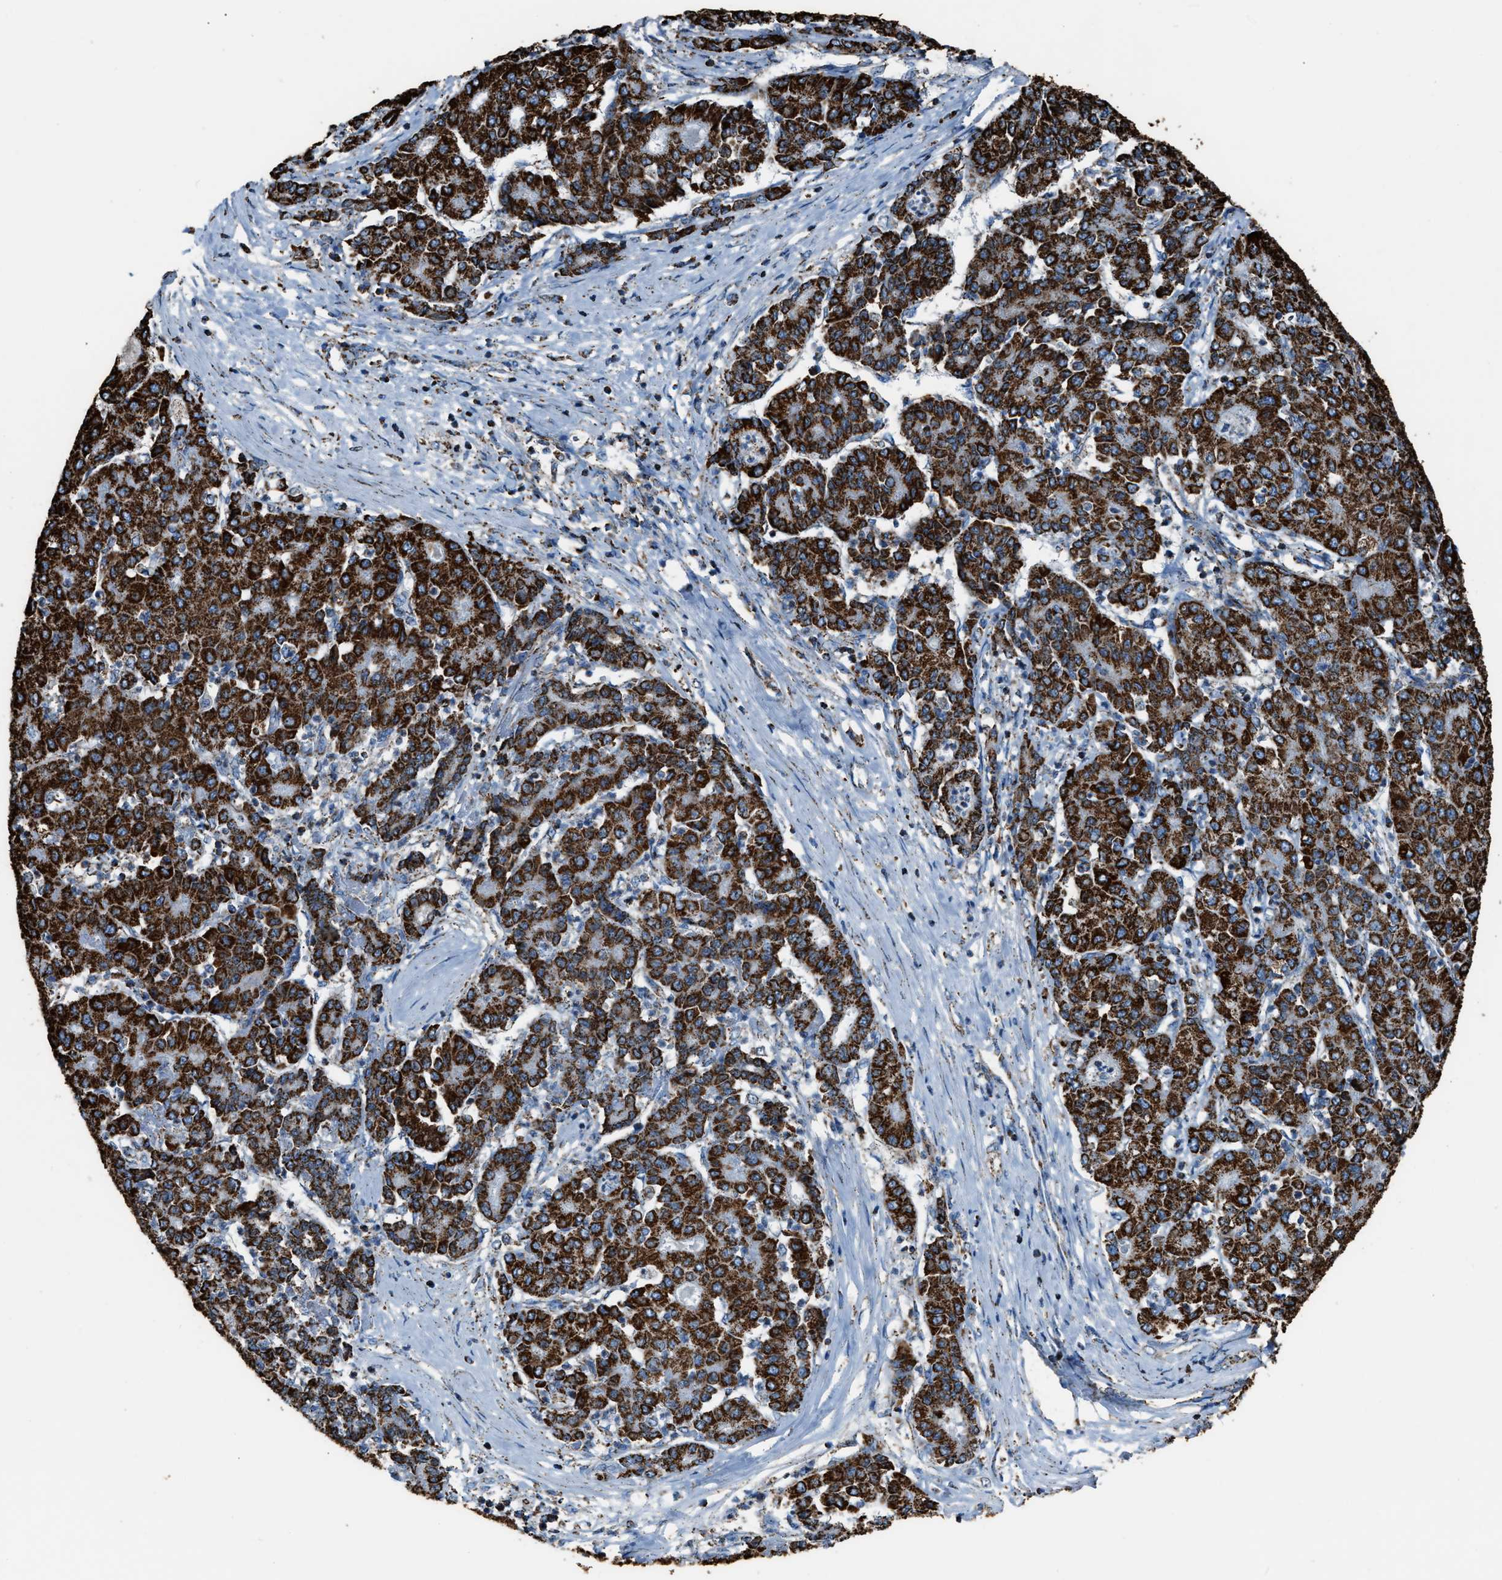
{"staining": {"intensity": "strong", "quantity": ">75%", "location": "cytoplasmic/membranous"}, "tissue": "liver cancer", "cell_type": "Tumor cells", "image_type": "cancer", "snomed": [{"axis": "morphology", "description": "Carcinoma, Hepatocellular, NOS"}, {"axis": "topography", "description": "Liver"}], "caption": "Human liver cancer stained with a brown dye reveals strong cytoplasmic/membranous positive positivity in approximately >75% of tumor cells.", "gene": "MDH2", "patient": {"sex": "male", "age": 65}}